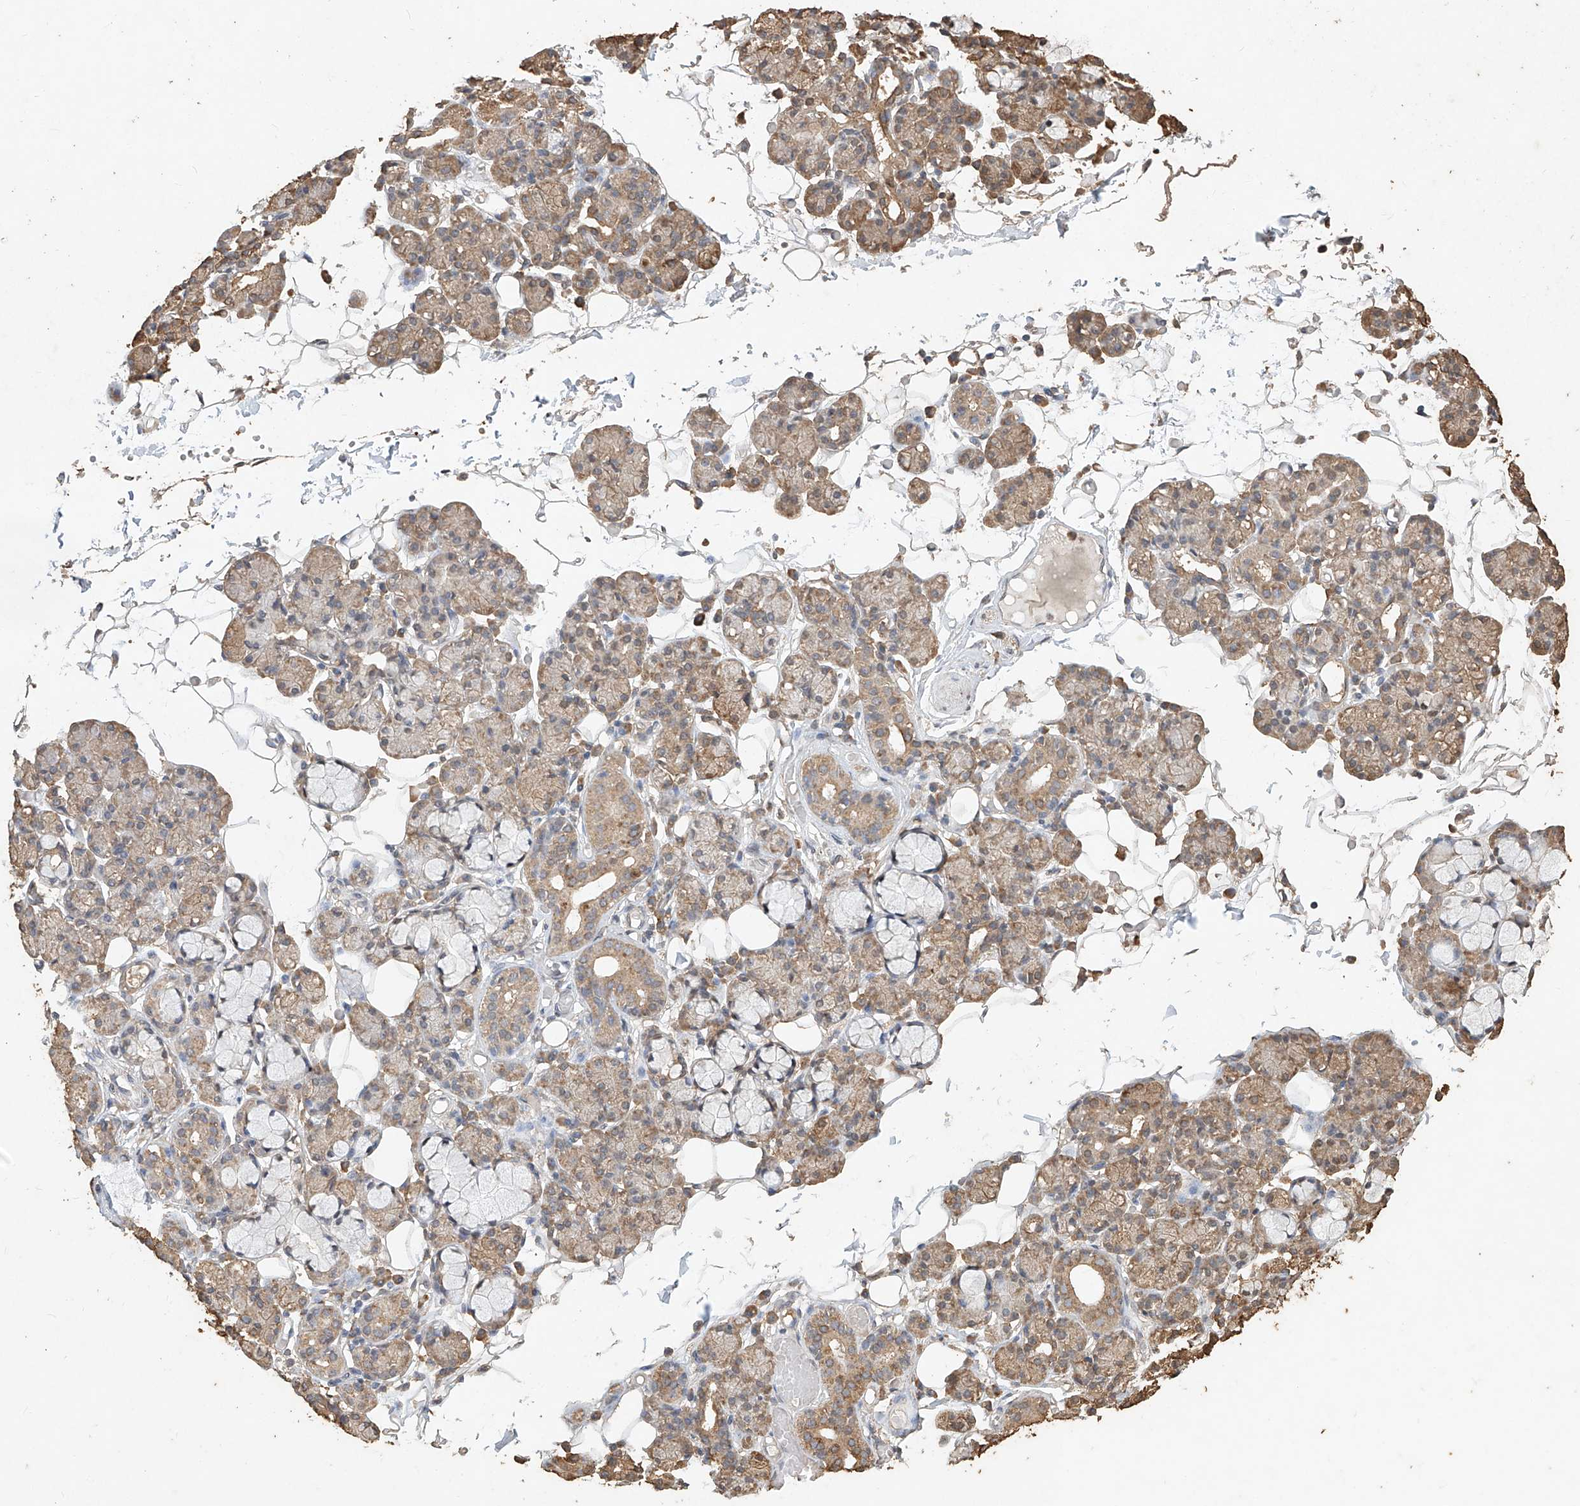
{"staining": {"intensity": "moderate", "quantity": ">75%", "location": "cytoplasmic/membranous"}, "tissue": "salivary gland", "cell_type": "Glandular cells", "image_type": "normal", "snomed": [{"axis": "morphology", "description": "Normal tissue, NOS"}, {"axis": "topography", "description": "Salivary gland"}], "caption": "DAB (3,3'-diaminobenzidine) immunohistochemical staining of benign salivary gland demonstrates moderate cytoplasmic/membranous protein positivity in about >75% of glandular cells.", "gene": "ELOVL1", "patient": {"sex": "male", "age": 63}}